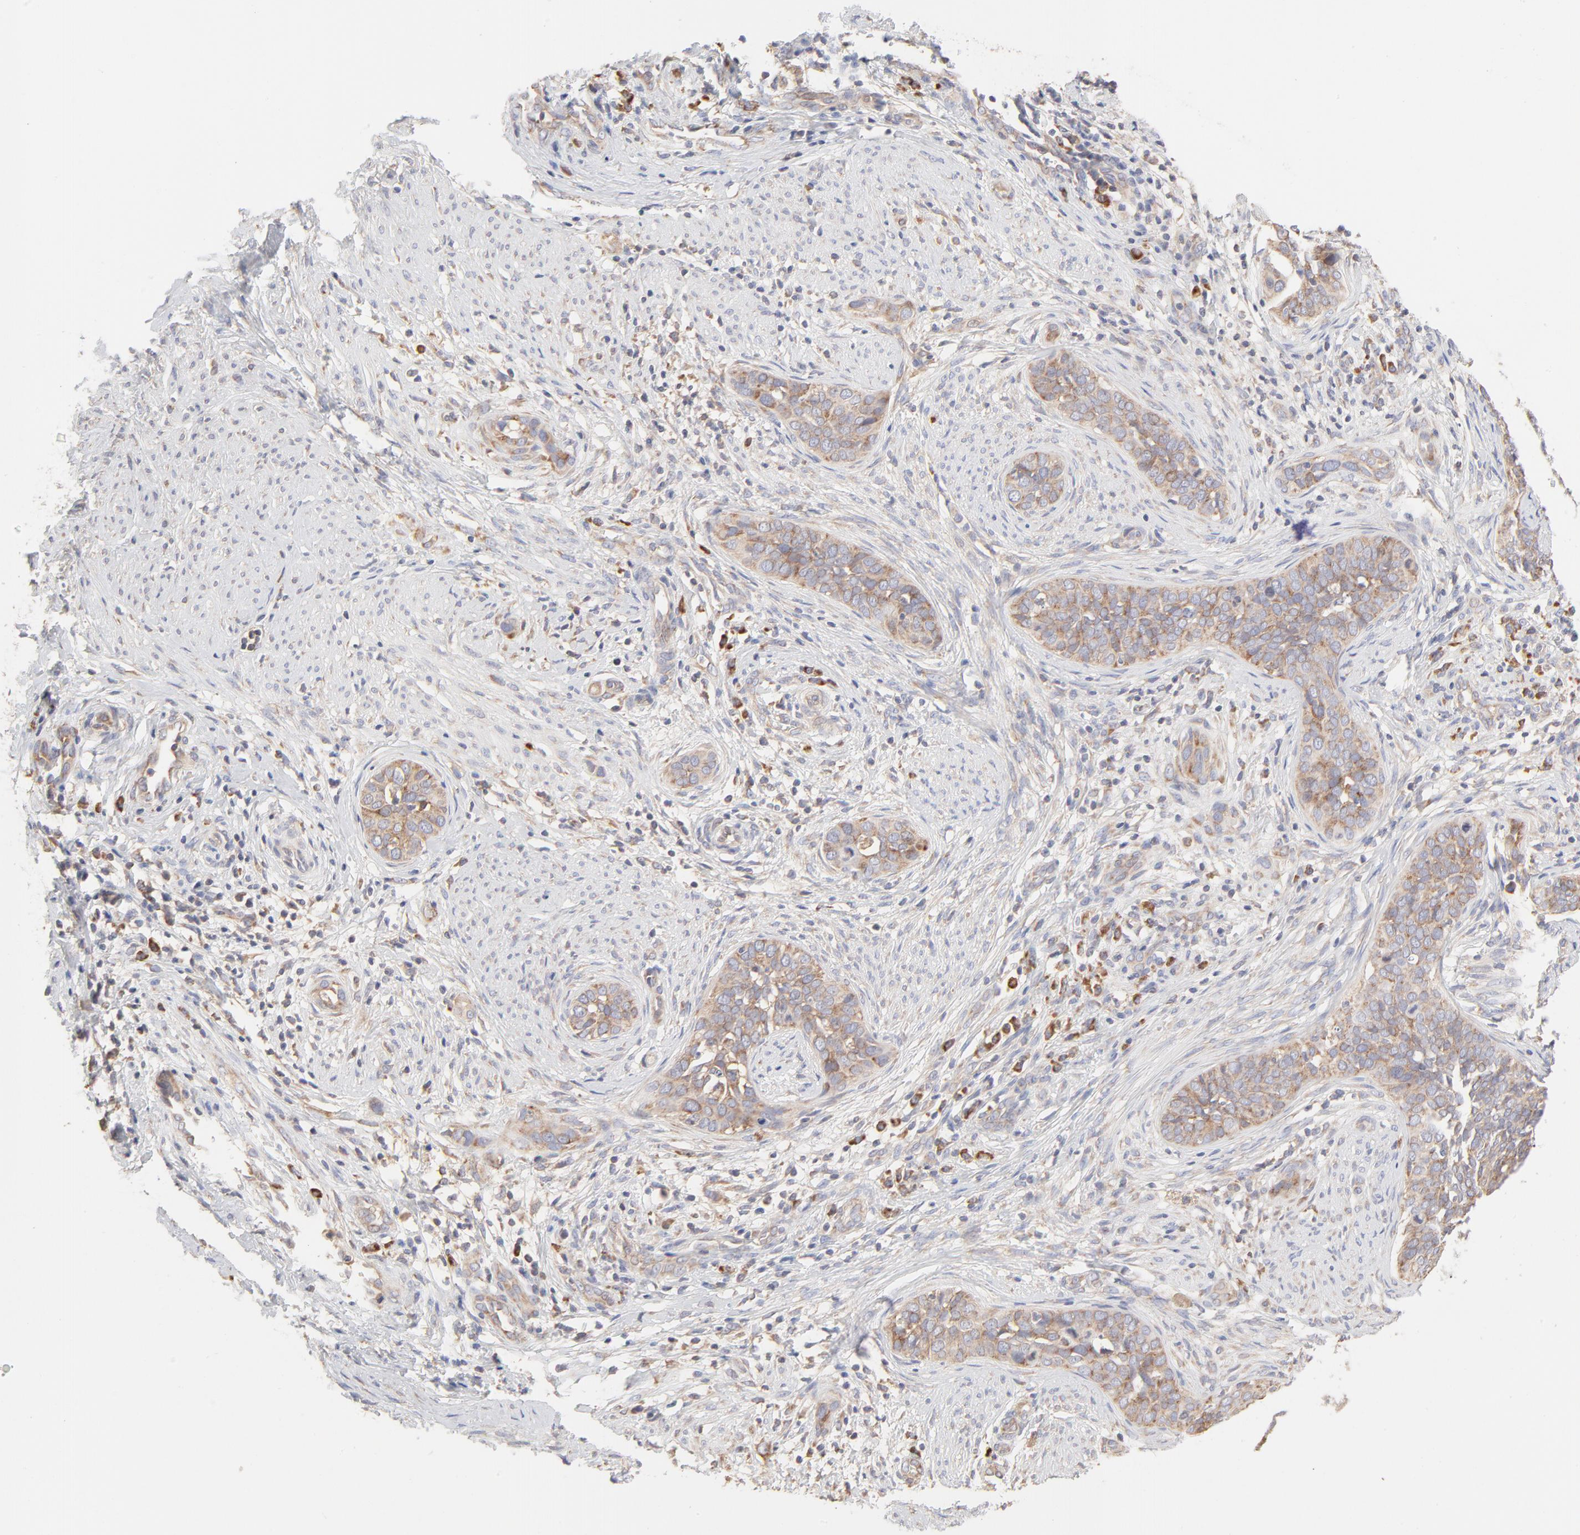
{"staining": {"intensity": "moderate", "quantity": ">75%", "location": "cytoplasmic/membranous"}, "tissue": "cervical cancer", "cell_type": "Tumor cells", "image_type": "cancer", "snomed": [{"axis": "morphology", "description": "Squamous cell carcinoma, NOS"}, {"axis": "topography", "description": "Cervix"}], "caption": "Cervical squamous cell carcinoma tissue exhibits moderate cytoplasmic/membranous expression in about >75% of tumor cells", "gene": "RPS21", "patient": {"sex": "female", "age": 31}}